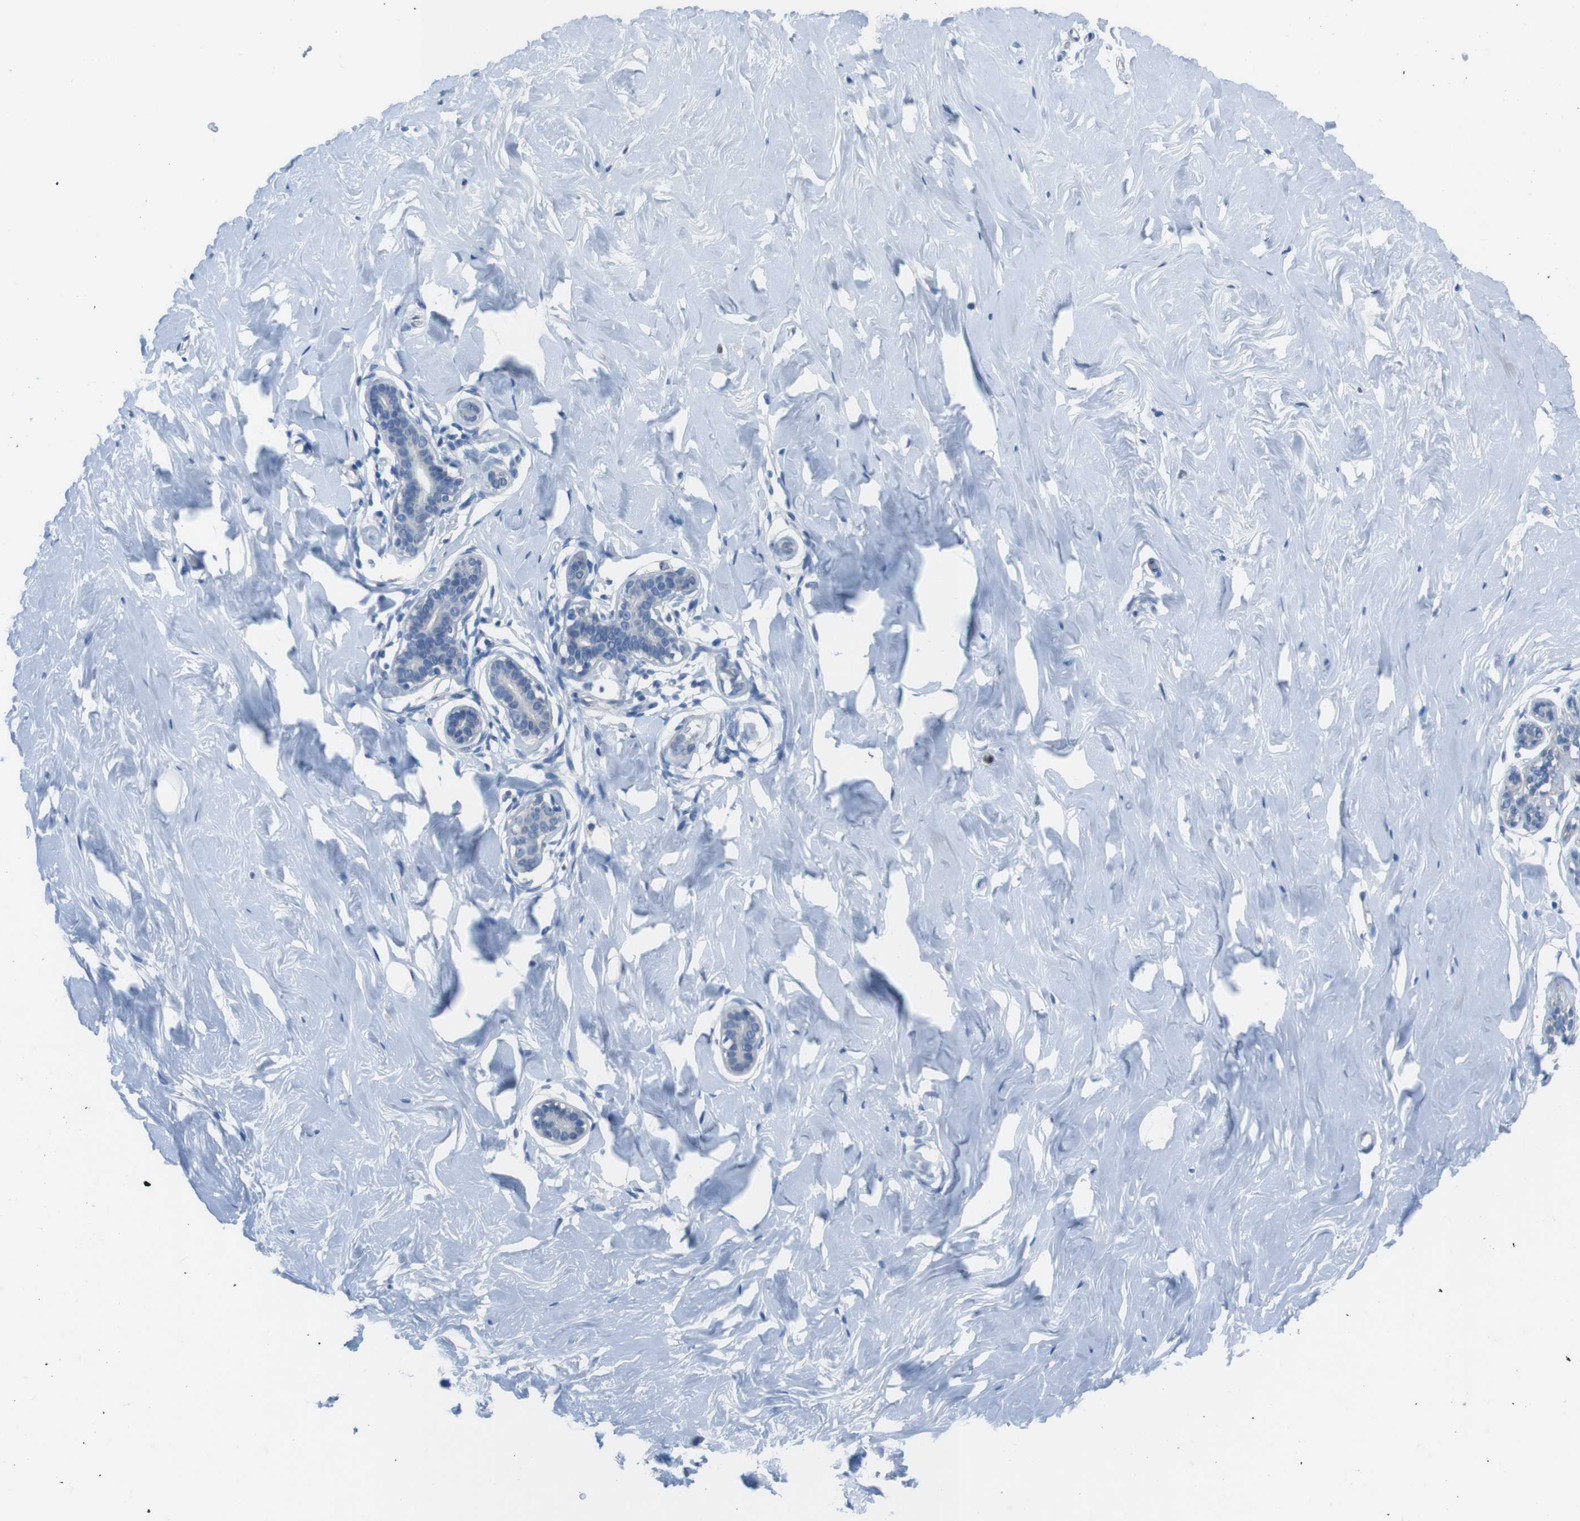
{"staining": {"intensity": "negative", "quantity": "none", "location": "none"}, "tissue": "breast", "cell_type": "Adipocytes", "image_type": "normal", "snomed": [{"axis": "morphology", "description": "Normal tissue, NOS"}, {"axis": "topography", "description": "Breast"}], "caption": "Adipocytes show no significant protein positivity in benign breast. (DAB immunohistochemistry with hematoxylin counter stain).", "gene": "CYP2C19", "patient": {"sex": "female", "age": 75}}